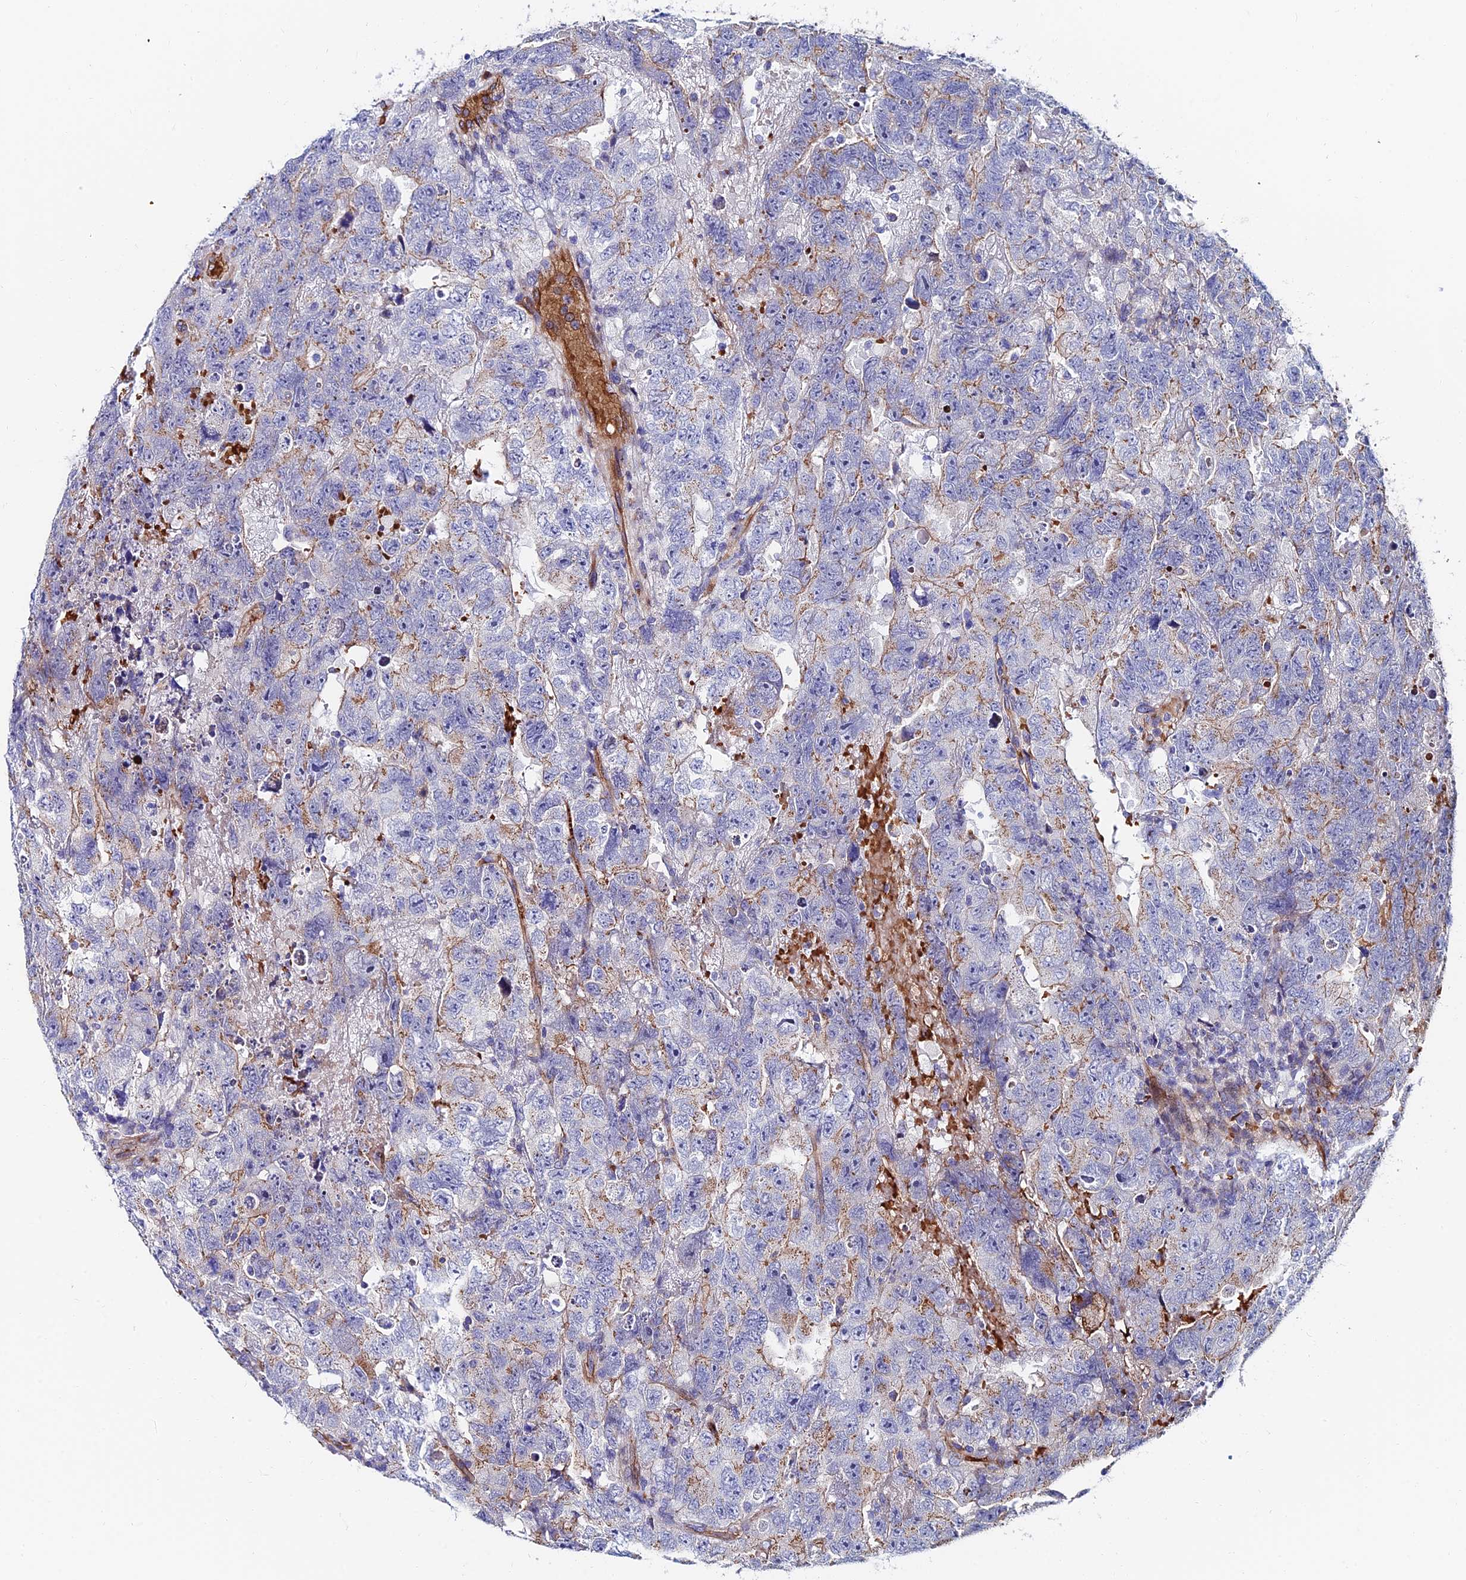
{"staining": {"intensity": "negative", "quantity": "none", "location": "none"}, "tissue": "testis cancer", "cell_type": "Tumor cells", "image_type": "cancer", "snomed": [{"axis": "morphology", "description": "Carcinoma, Embryonal, NOS"}, {"axis": "topography", "description": "Testis"}], "caption": "Testis cancer (embryonal carcinoma) was stained to show a protein in brown. There is no significant staining in tumor cells. The staining is performed using DAB brown chromogen with nuclei counter-stained in using hematoxylin.", "gene": "ADGRF3", "patient": {"sex": "male", "age": 45}}